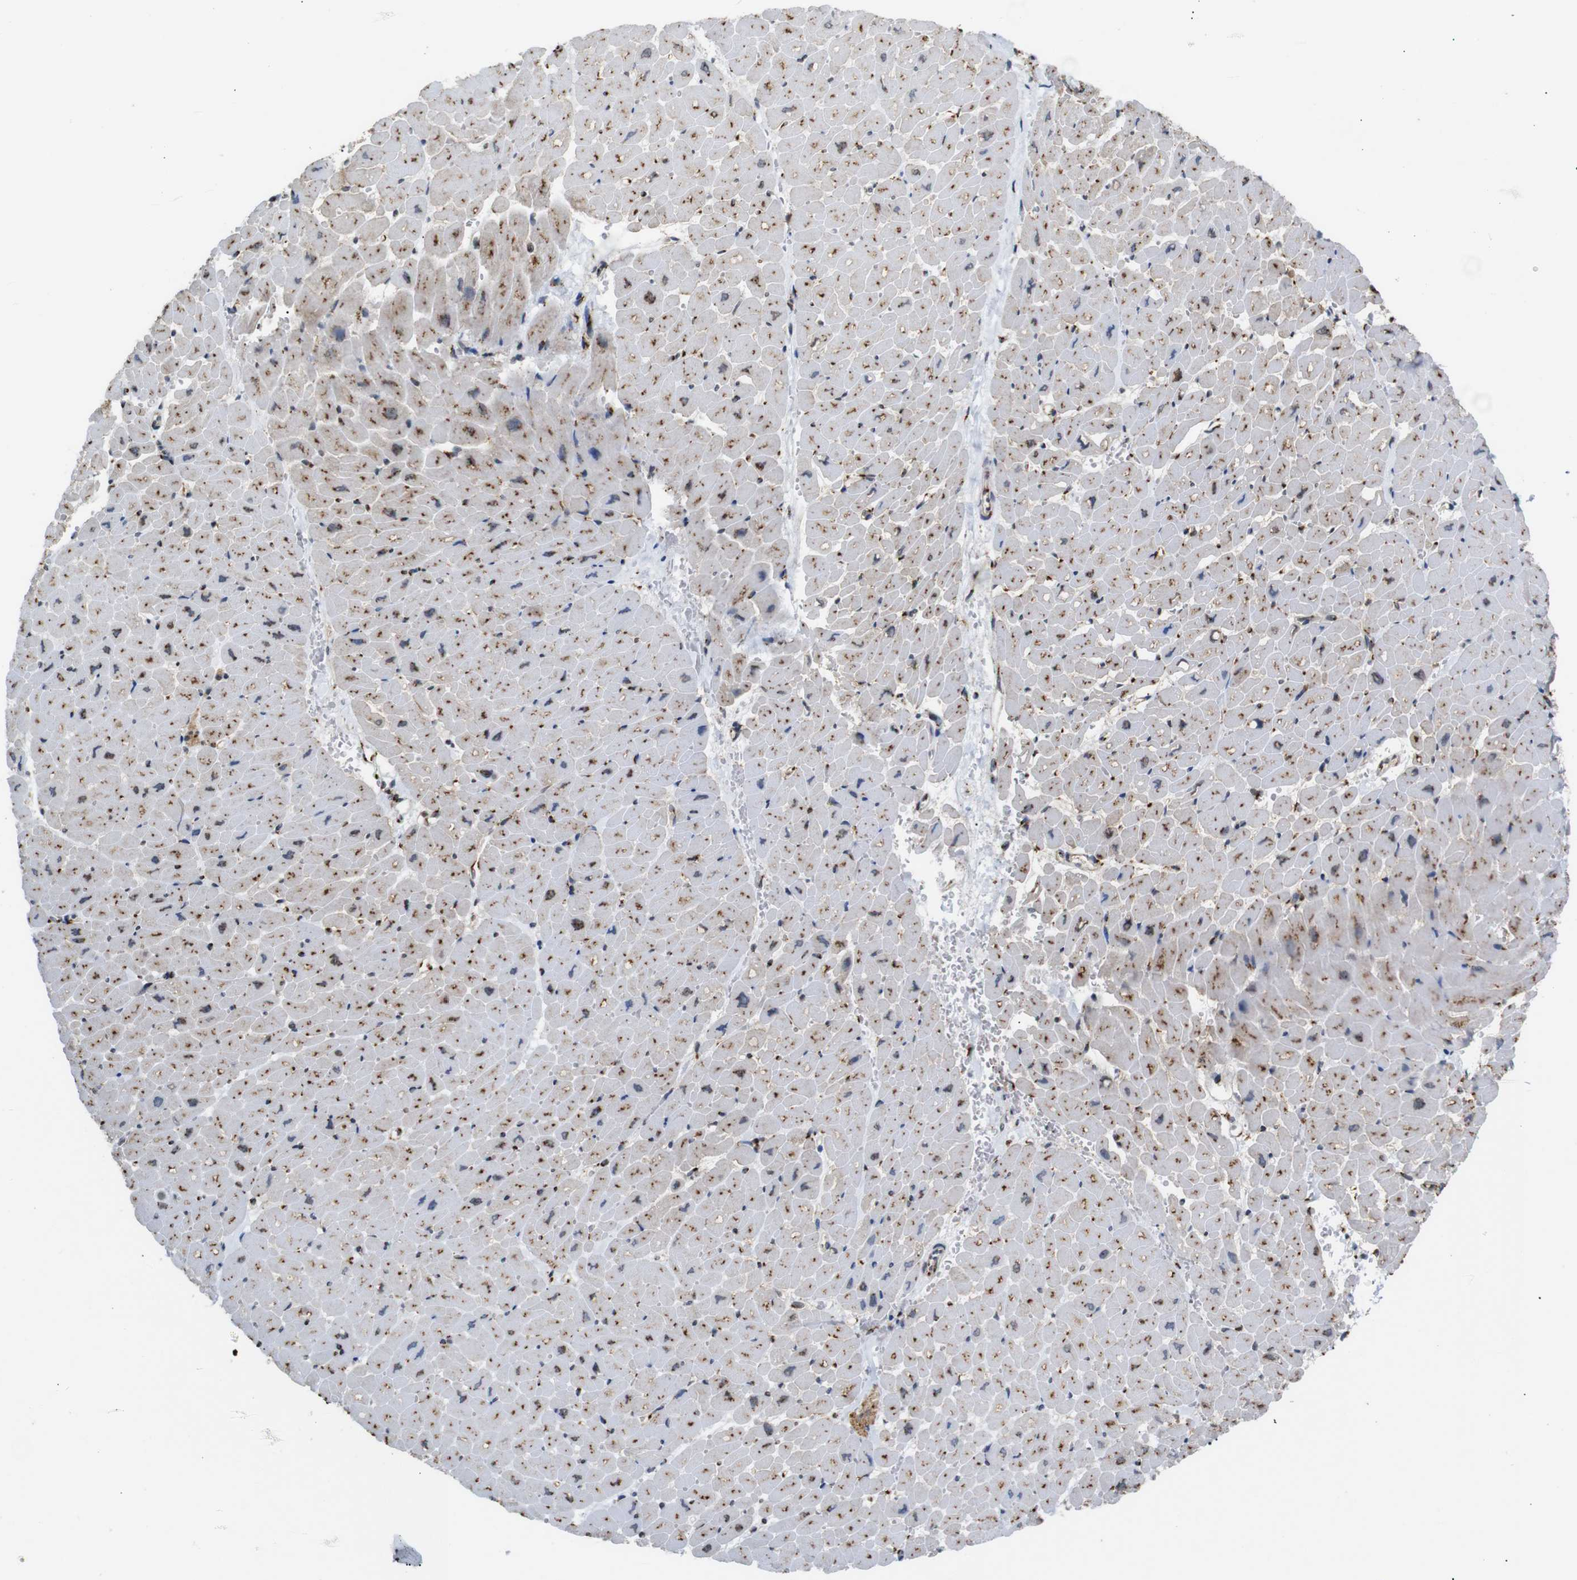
{"staining": {"intensity": "moderate", "quantity": "25%-75%", "location": "cytoplasmic/membranous"}, "tissue": "heart muscle", "cell_type": "Cardiomyocytes", "image_type": "normal", "snomed": [{"axis": "morphology", "description": "Normal tissue, NOS"}, {"axis": "topography", "description": "Heart"}], "caption": "Moderate cytoplasmic/membranous expression is present in about 25%-75% of cardiomyocytes in normal heart muscle.", "gene": "TGOLN2", "patient": {"sex": "male", "age": 45}}